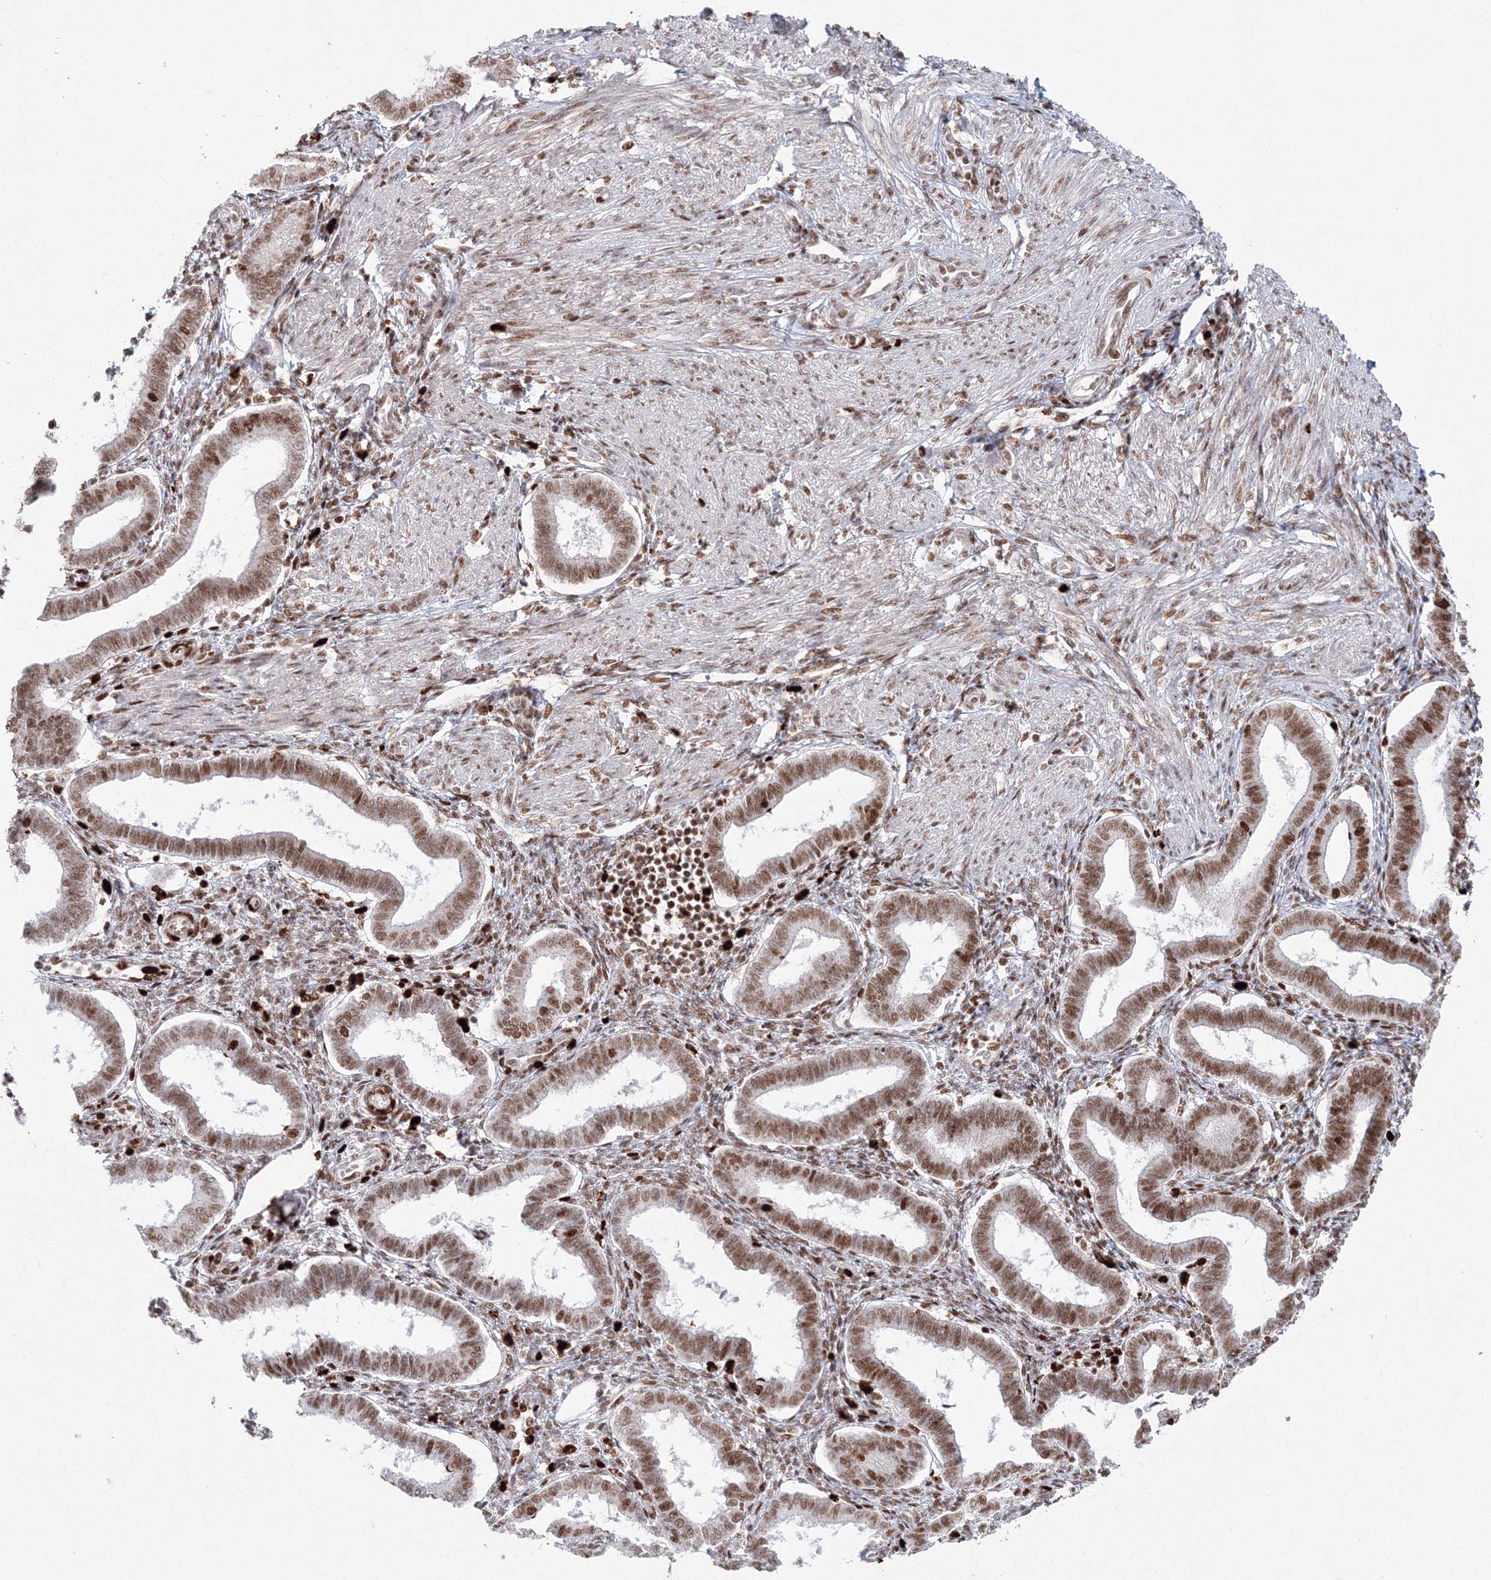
{"staining": {"intensity": "strong", "quantity": "25%-75%", "location": "nuclear"}, "tissue": "endometrium", "cell_type": "Cells in endometrial stroma", "image_type": "normal", "snomed": [{"axis": "morphology", "description": "Normal tissue, NOS"}, {"axis": "topography", "description": "Endometrium"}], "caption": "Endometrium stained with a brown dye exhibits strong nuclear positive expression in about 25%-75% of cells in endometrial stroma.", "gene": "LIG1", "patient": {"sex": "female", "age": 24}}